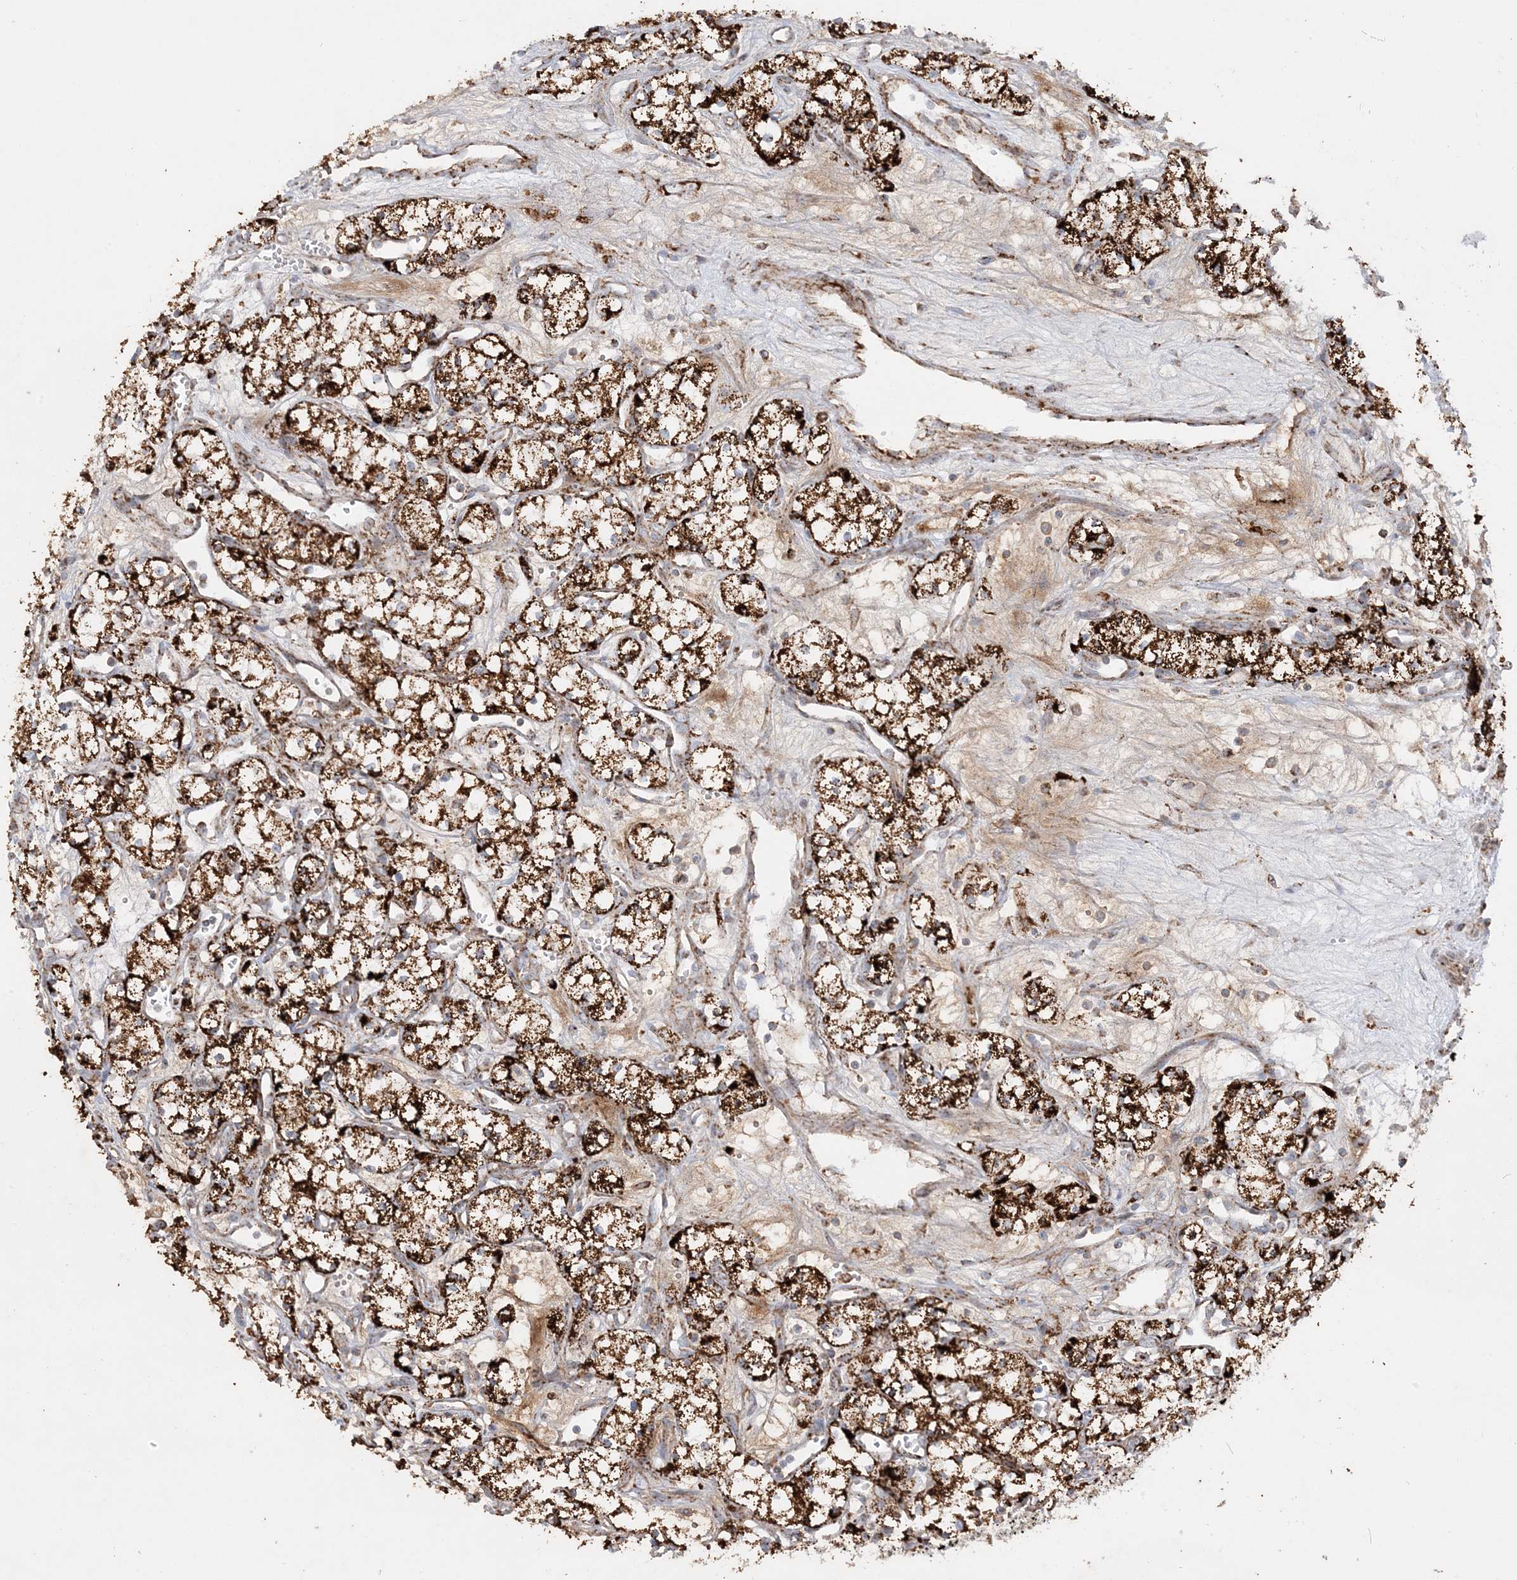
{"staining": {"intensity": "strong", "quantity": ">75%", "location": "cytoplasmic/membranous"}, "tissue": "renal cancer", "cell_type": "Tumor cells", "image_type": "cancer", "snomed": [{"axis": "morphology", "description": "Adenocarcinoma, NOS"}, {"axis": "topography", "description": "Kidney"}], "caption": "Protein analysis of renal cancer (adenocarcinoma) tissue exhibits strong cytoplasmic/membranous expression in approximately >75% of tumor cells. The protein of interest is stained brown, and the nuclei are stained in blue (DAB (3,3'-diaminobenzidine) IHC with brightfield microscopy, high magnification).", "gene": "NDUFAF3", "patient": {"sex": "male", "age": 59}}